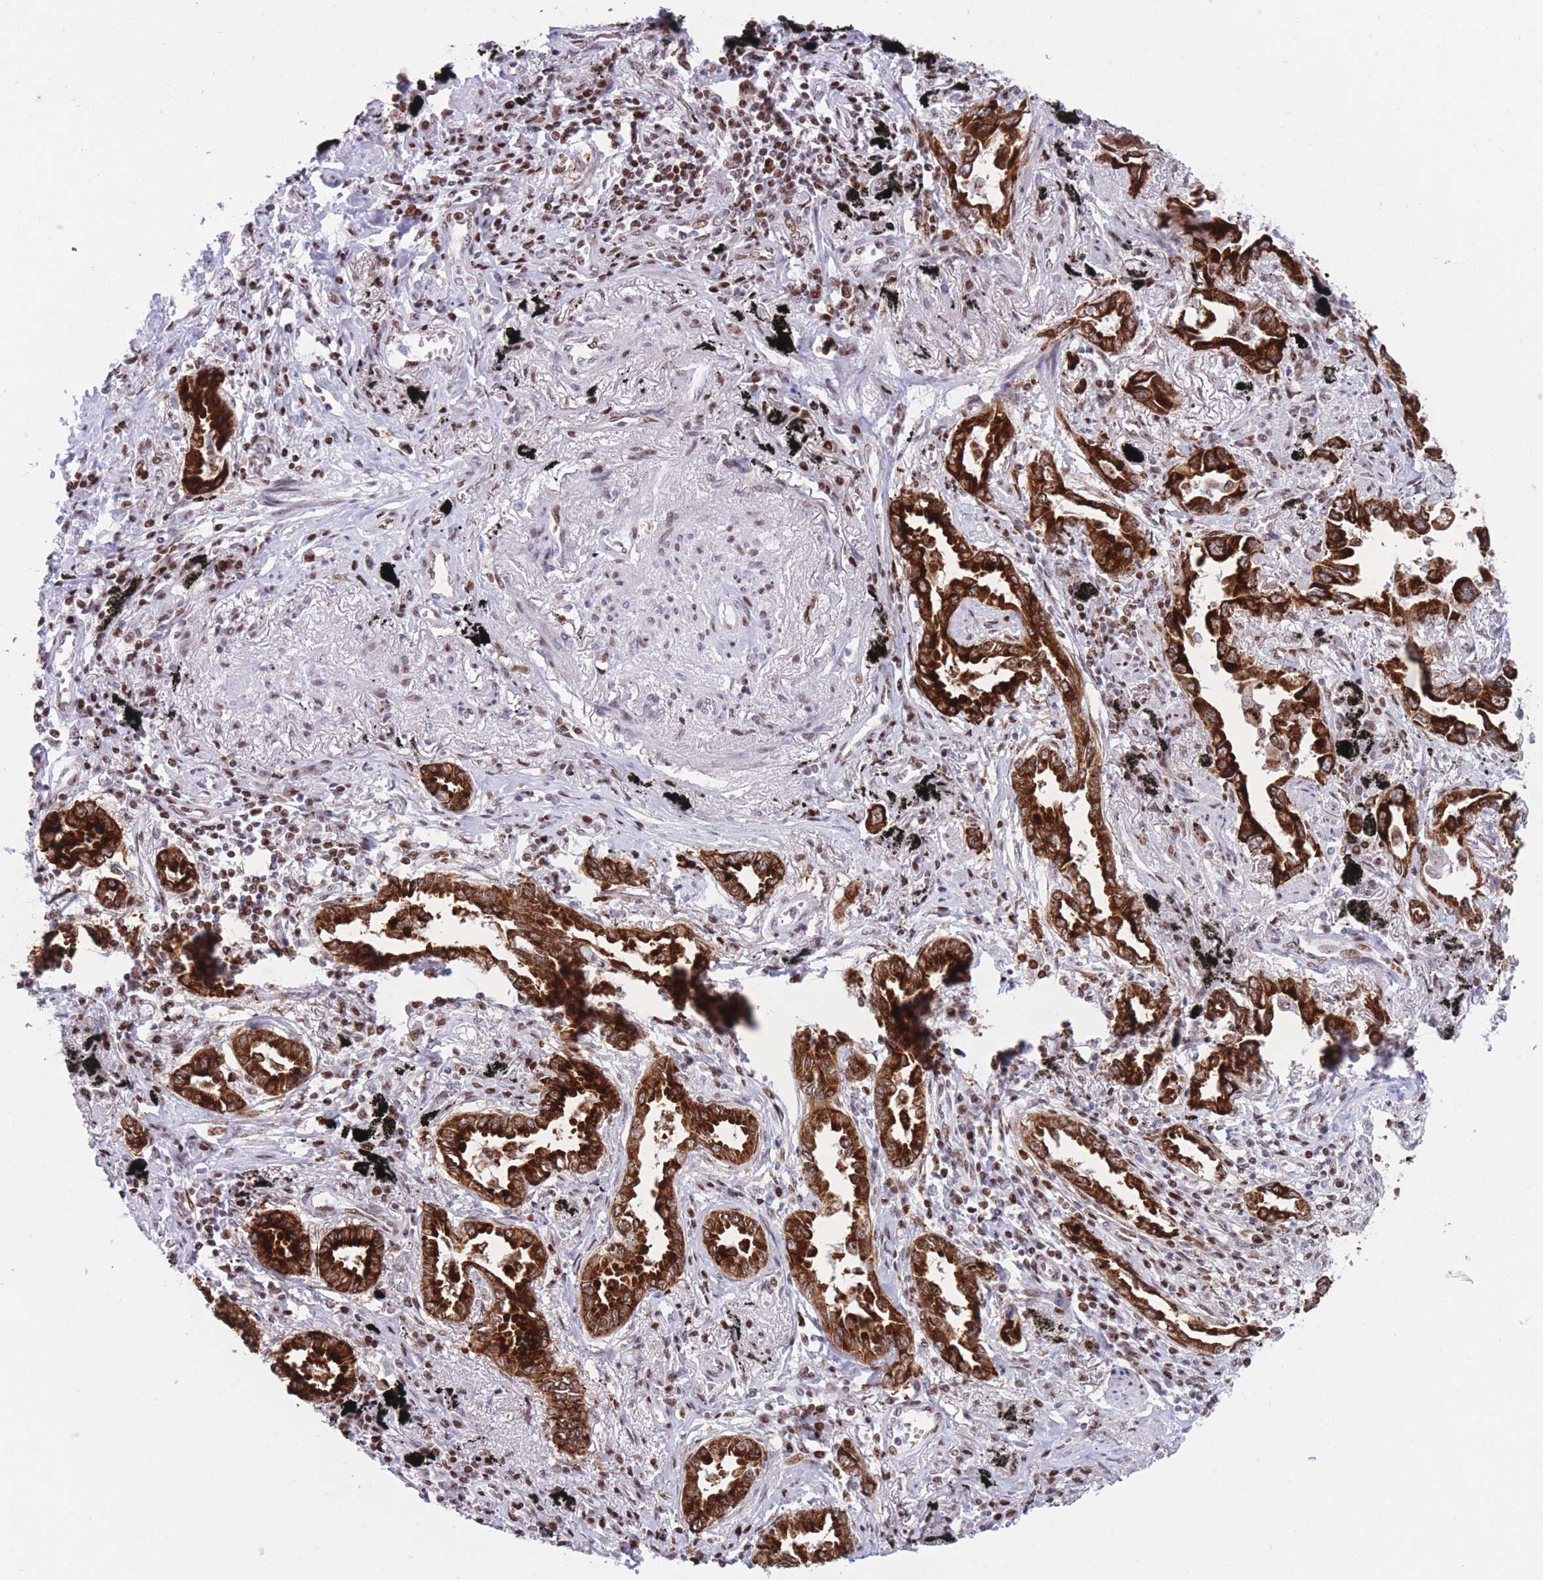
{"staining": {"intensity": "strong", "quantity": ">75%", "location": "cytoplasmic/membranous"}, "tissue": "lung cancer", "cell_type": "Tumor cells", "image_type": "cancer", "snomed": [{"axis": "morphology", "description": "Adenocarcinoma, NOS"}, {"axis": "topography", "description": "Lung"}], "caption": "Immunohistochemical staining of lung adenocarcinoma shows strong cytoplasmic/membranous protein staining in about >75% of tumor cells.", "gene": "DNAJC3", "patient": {"sex": "male", "age": 67}}